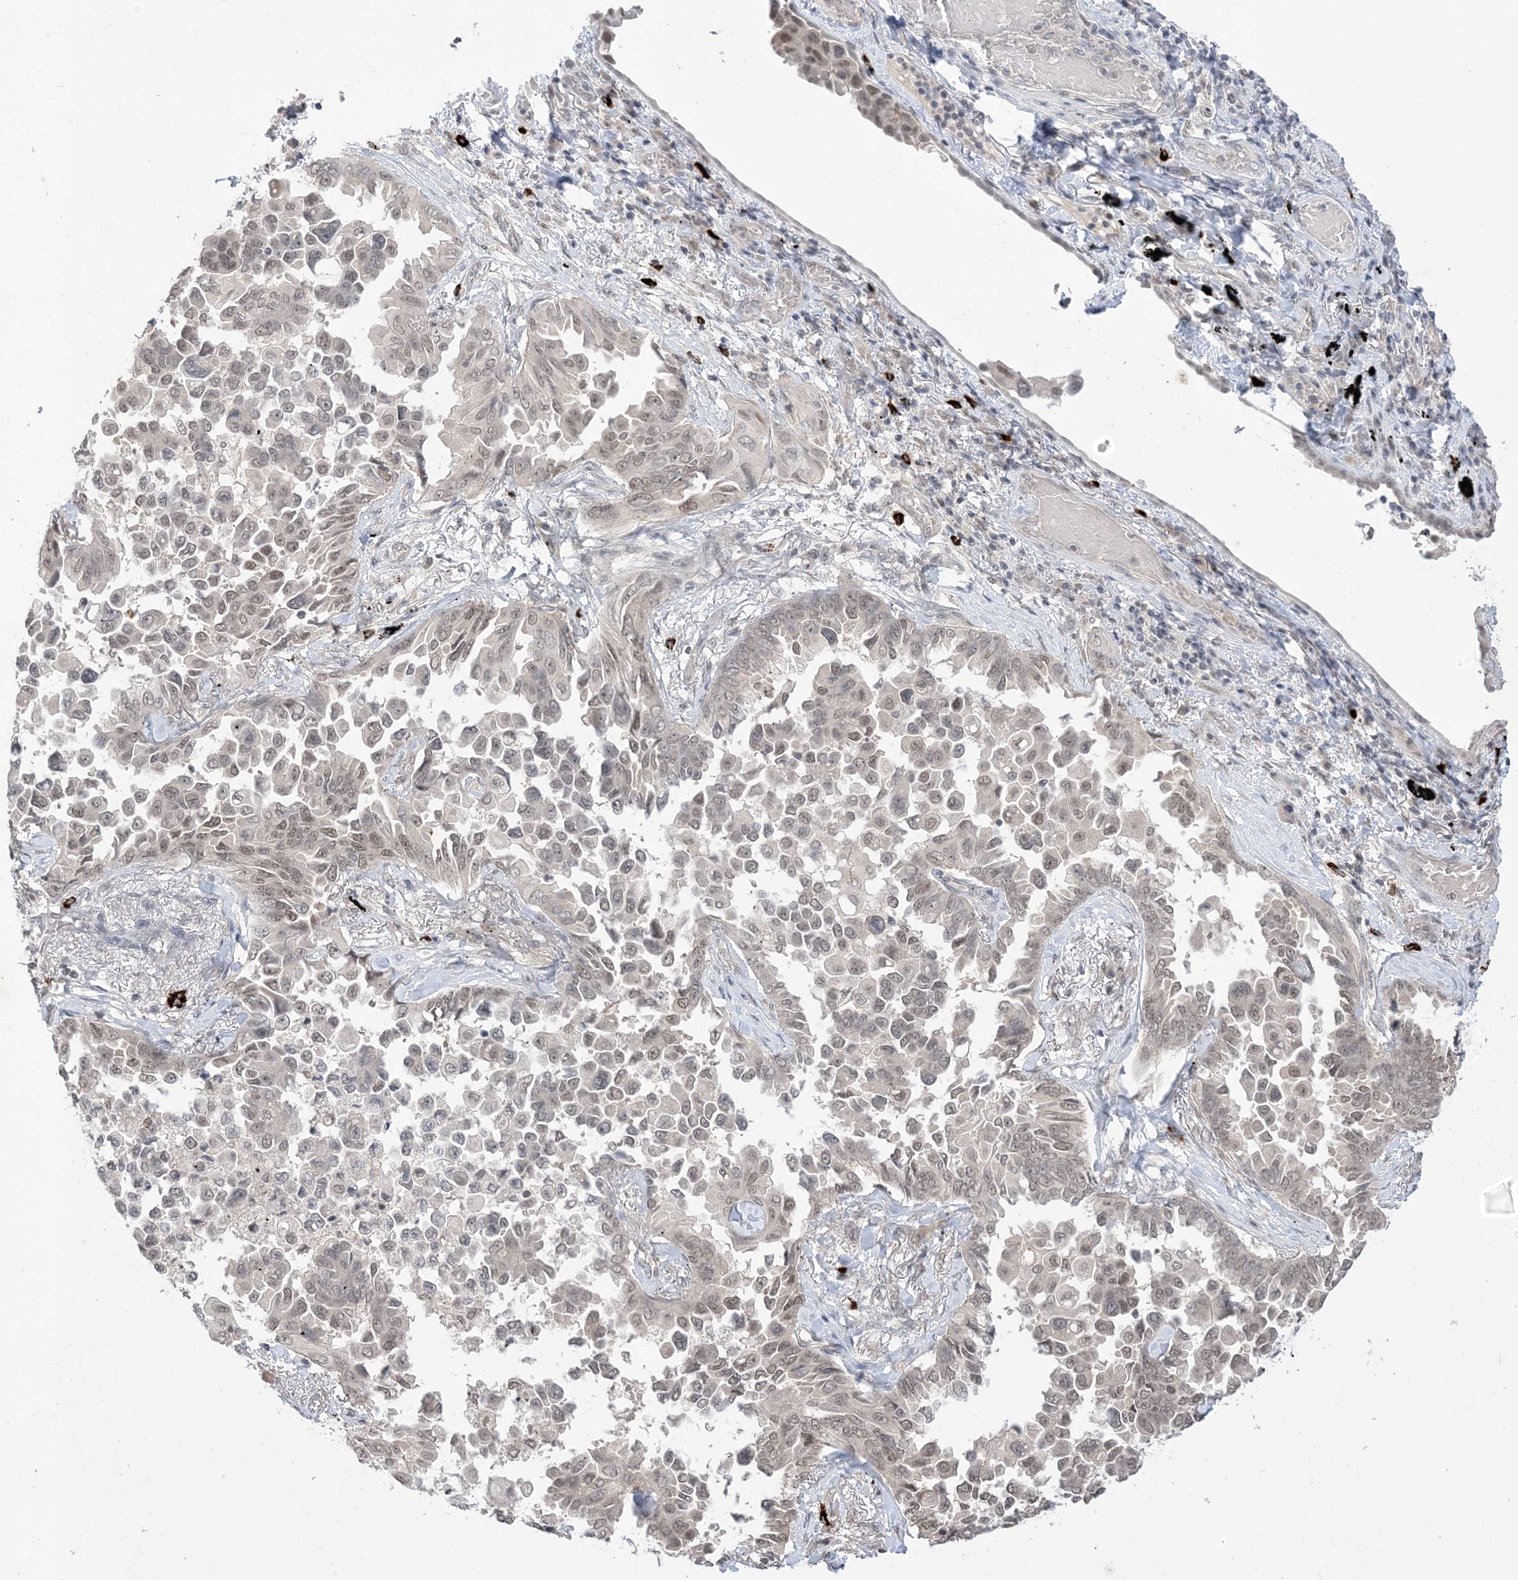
{"staining": {"intensity": "weak", "quantity": ">75%", "location": "nuclear"}, "tissue": "lung cancer", "cell_type": "Tumor cells", "image_type": "cancer", "snomed": [{"axis": "morphology", "description": "Adenocarcinoma, NOS"}, {"axis": "topography", "description": "Lung"}], "caption": "Protein staining of adenocarcinoma (lung) tissue demonstrates weak nuclear expression in about >75% of tumor cells.", "gene": "RANBP9", "patient": {"sex": "female", "age": 67}}